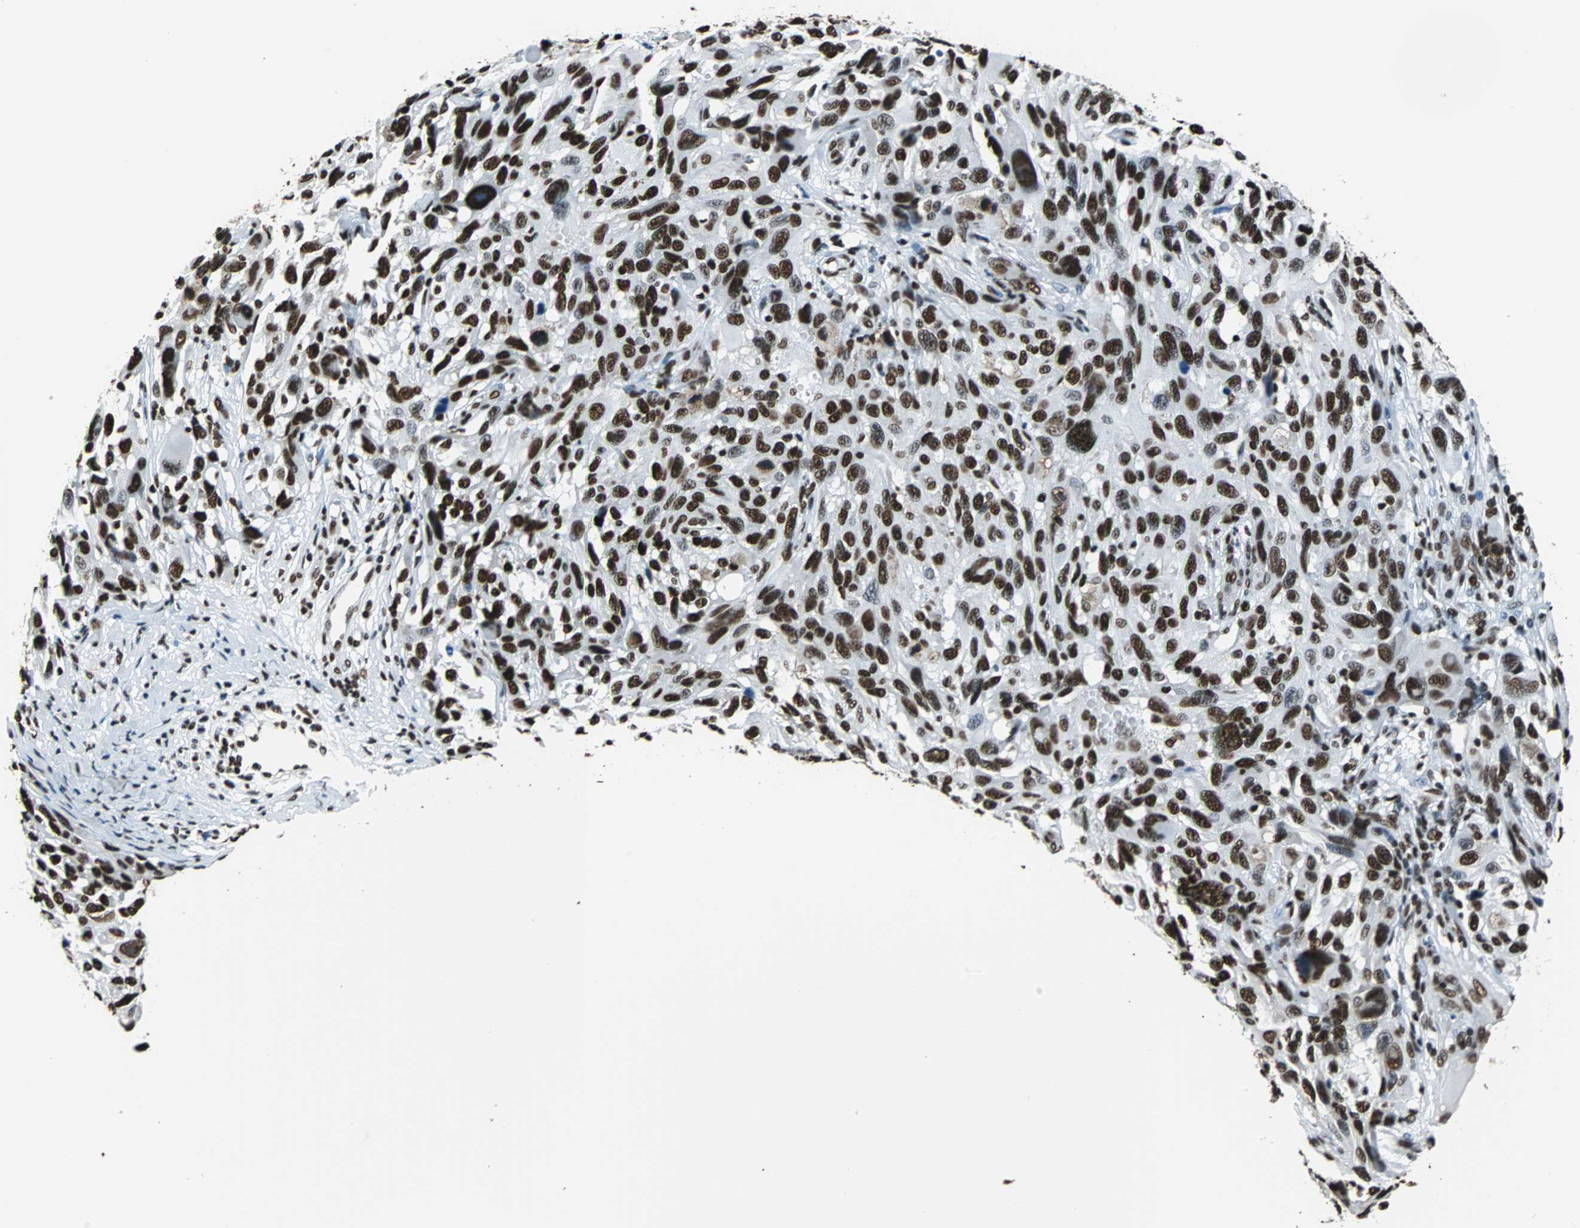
{"staining": {"intensity": "strong", "quantity": ">75%", "location": "nuclear"}, "tissue": "melanoma", "cell_type": "Tumor cells", "image_type": "cancer", "snomed": [{"axis": "morphology", "description": "Malignant melanoma, NOS"}, {"axis": "topography", "description": "Skin"}], "caption": "Human melanoma stained with a brown dye displays strong nuclear positive positivity in approximately >75% of tumor cells.", "gene": "FUBP1", "patient": {"sex": "male", "age": 53}}